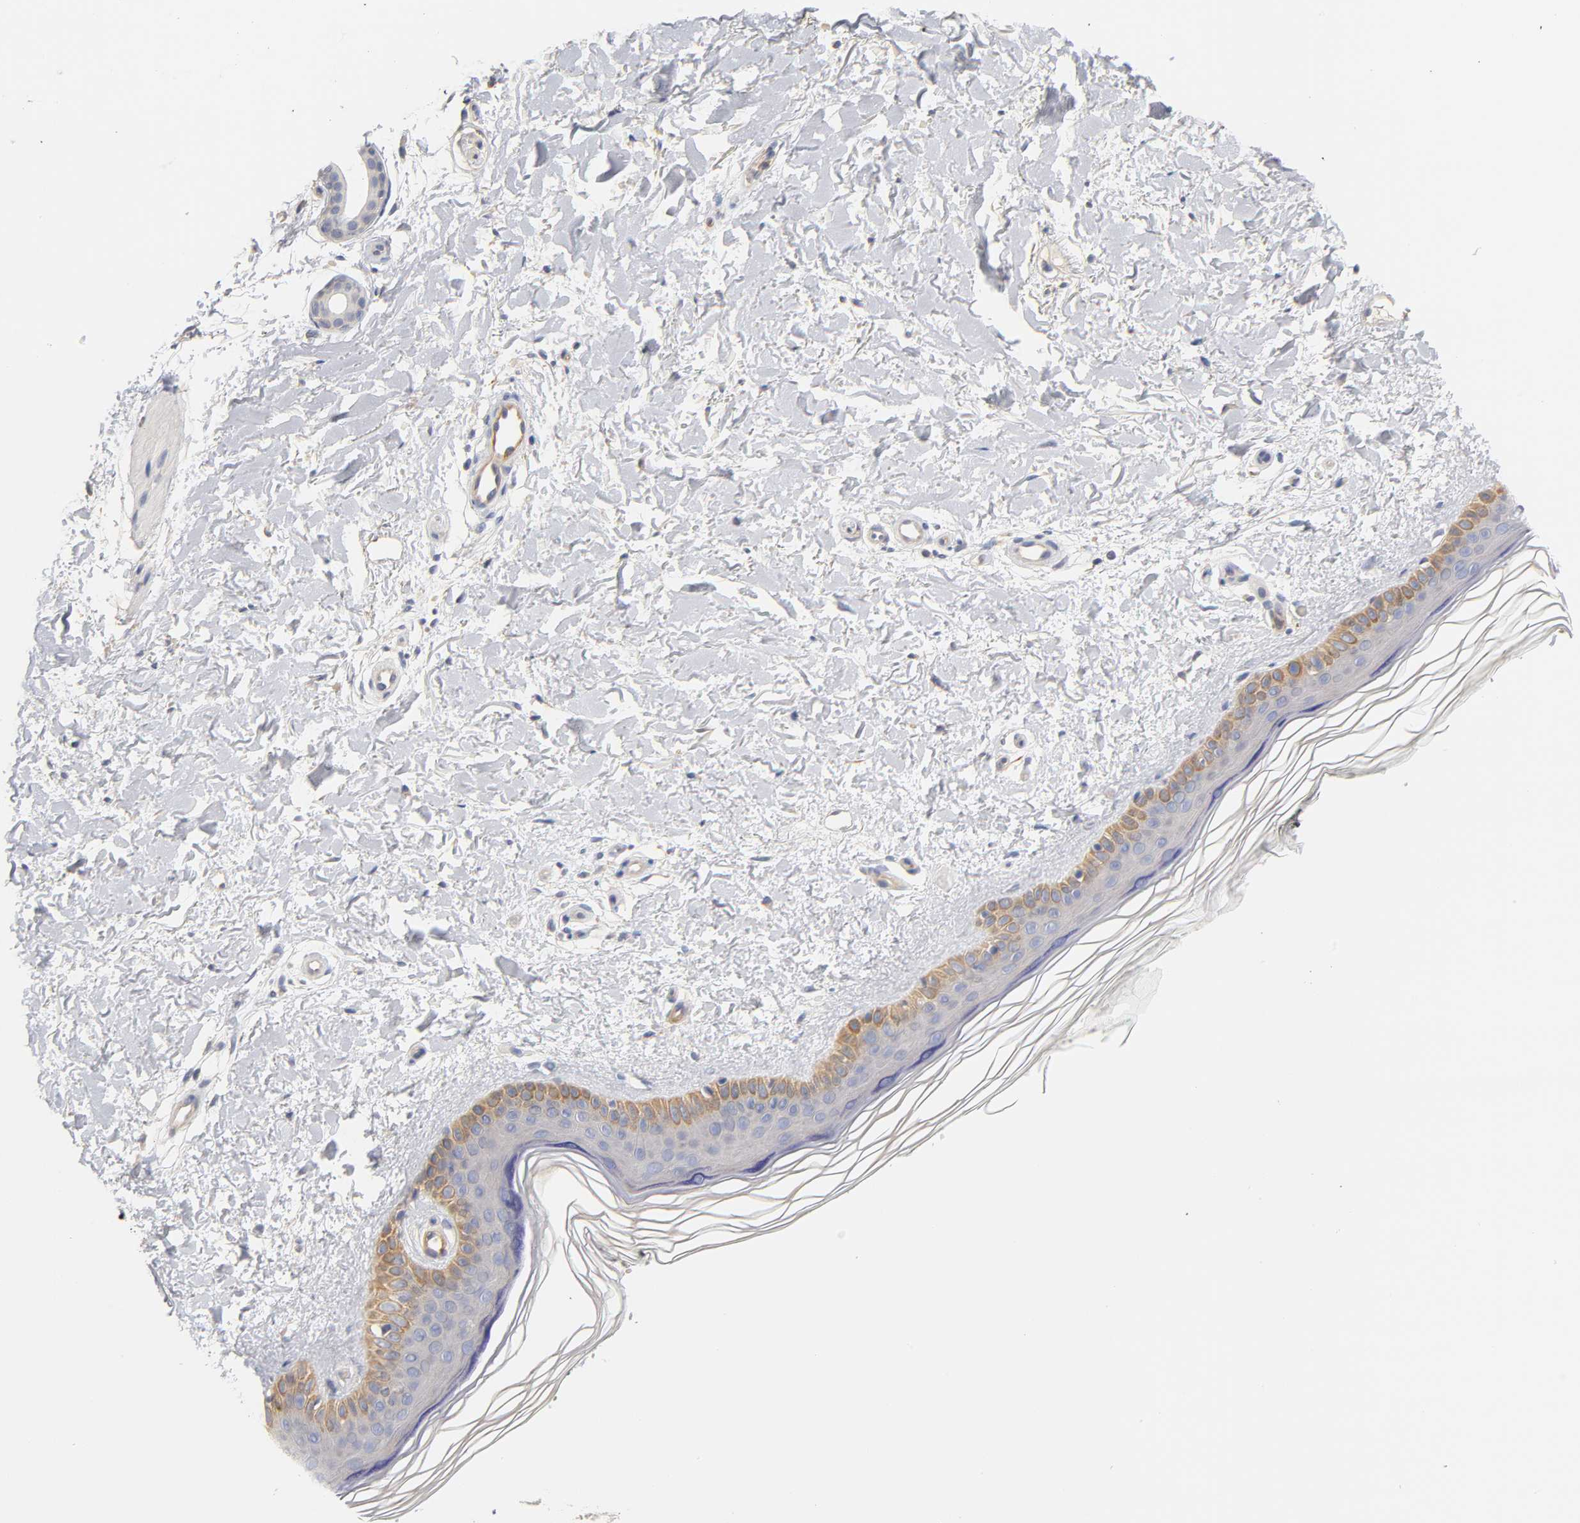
{"staining": {"intensity": "negative", "quantity": "none", "location": "none"}, "tissue": "skin", "cell_type": "Fibroblasts", "image_type": "normal", "snomed": [{"axis": "morphology", "description": "Normal tissue, NOS"}, {"axis": "topography", "description": "Skin"}], "caption": "Skin stained for a protein using IHC displays no positivity fibroblasts.", "gene": "LAMB1", "patient": {"sex": "female", "age": 19}}